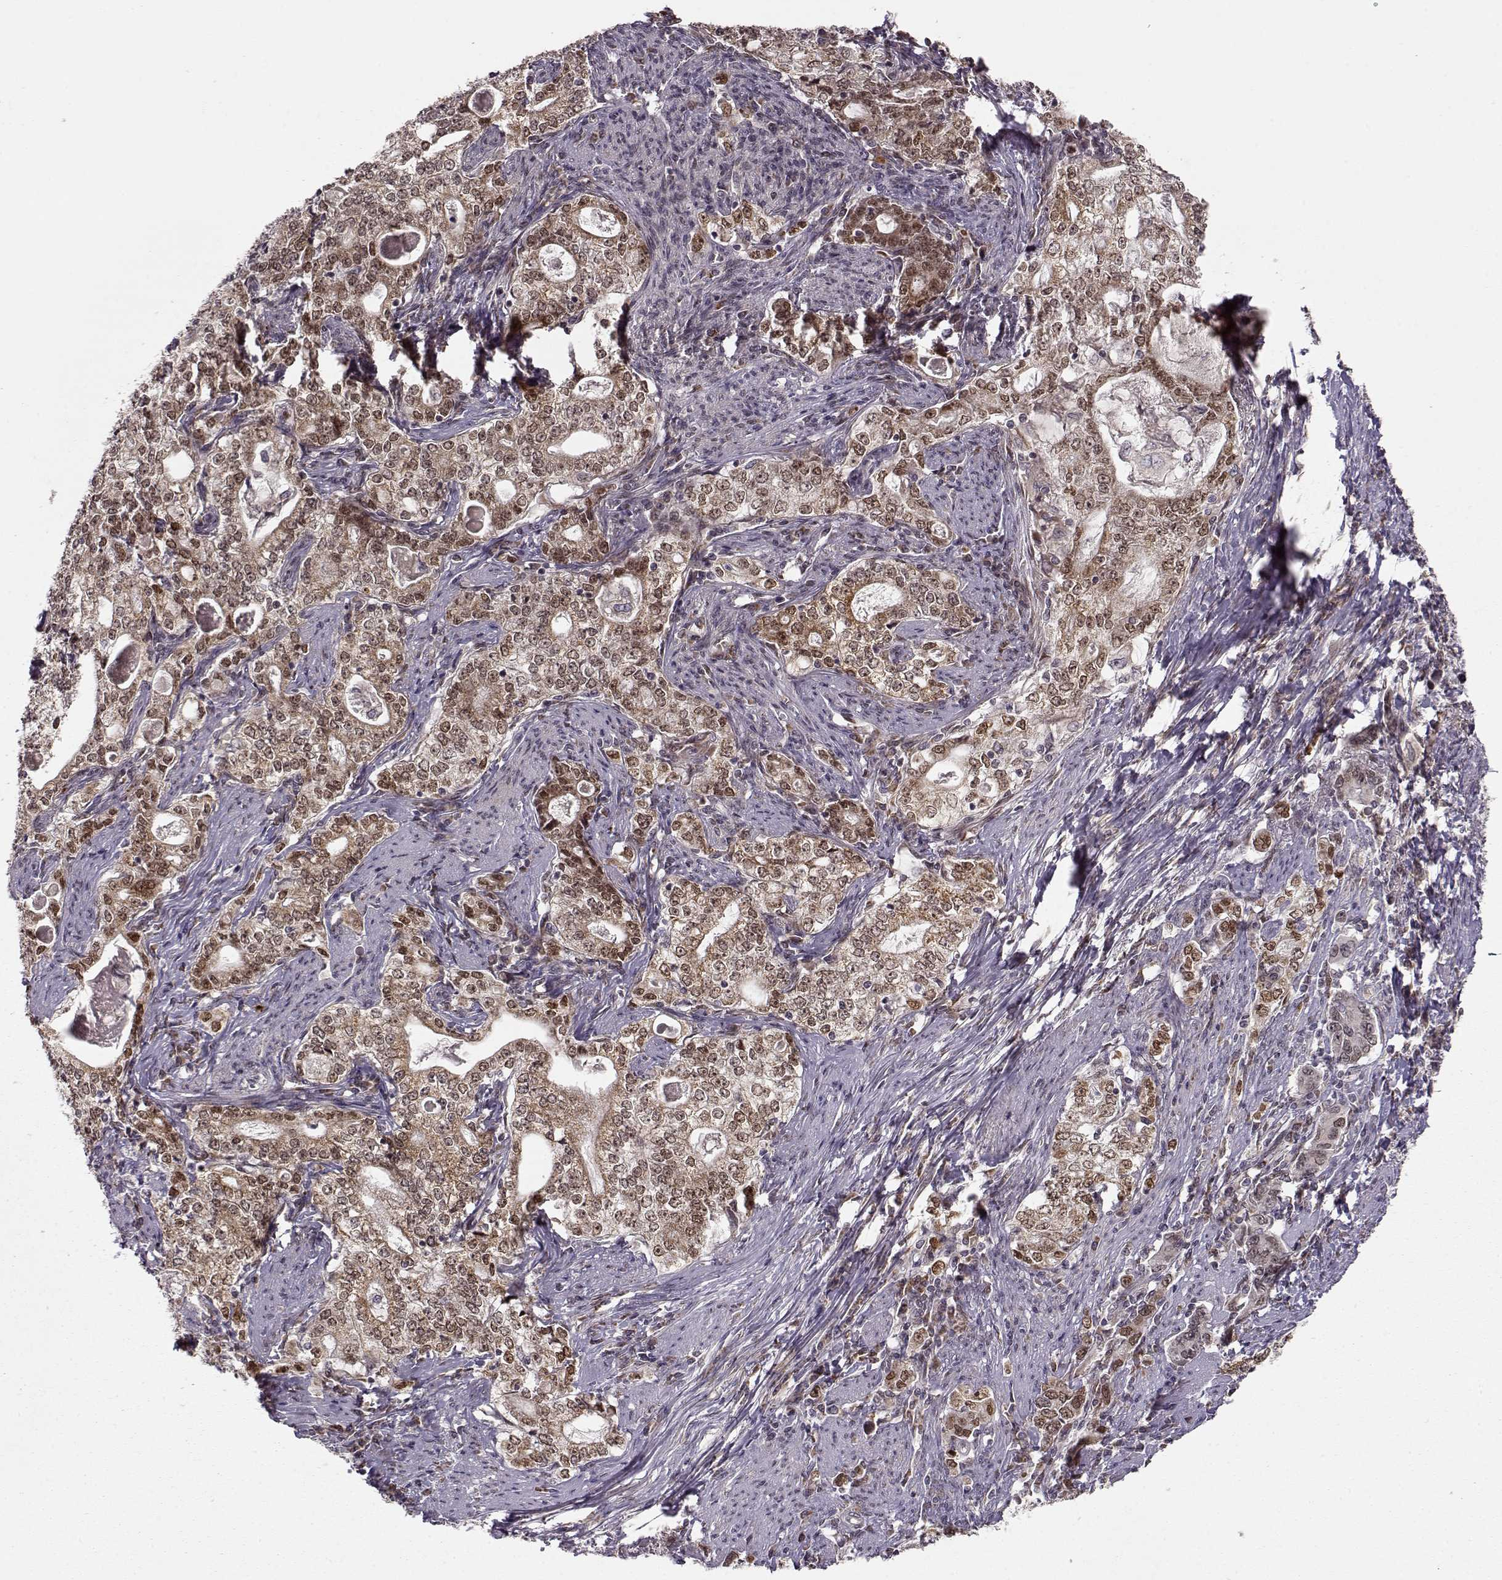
{"staining": {"intensity": "moderate", "quantity": ">75%", "location": "cytoplasmic/membranous,nuclear"}, "tissue": "stomach cancer", "cell_type": "Tumor cells", "image_type": "cancer", "snomed": [{"axis": "morphology", "description": "Adenocarcinoma, NOS"}, {"axis": "topography", "description": "Stomach, lower"}], "caption": "Tumor cells show medium levels of moderate cytoplasmic/membranous and nuclear positivity in about >75% of cells in human stomach cancer.", "gene": "RAI1", "patient": {"sex": "female", "age": 72}}